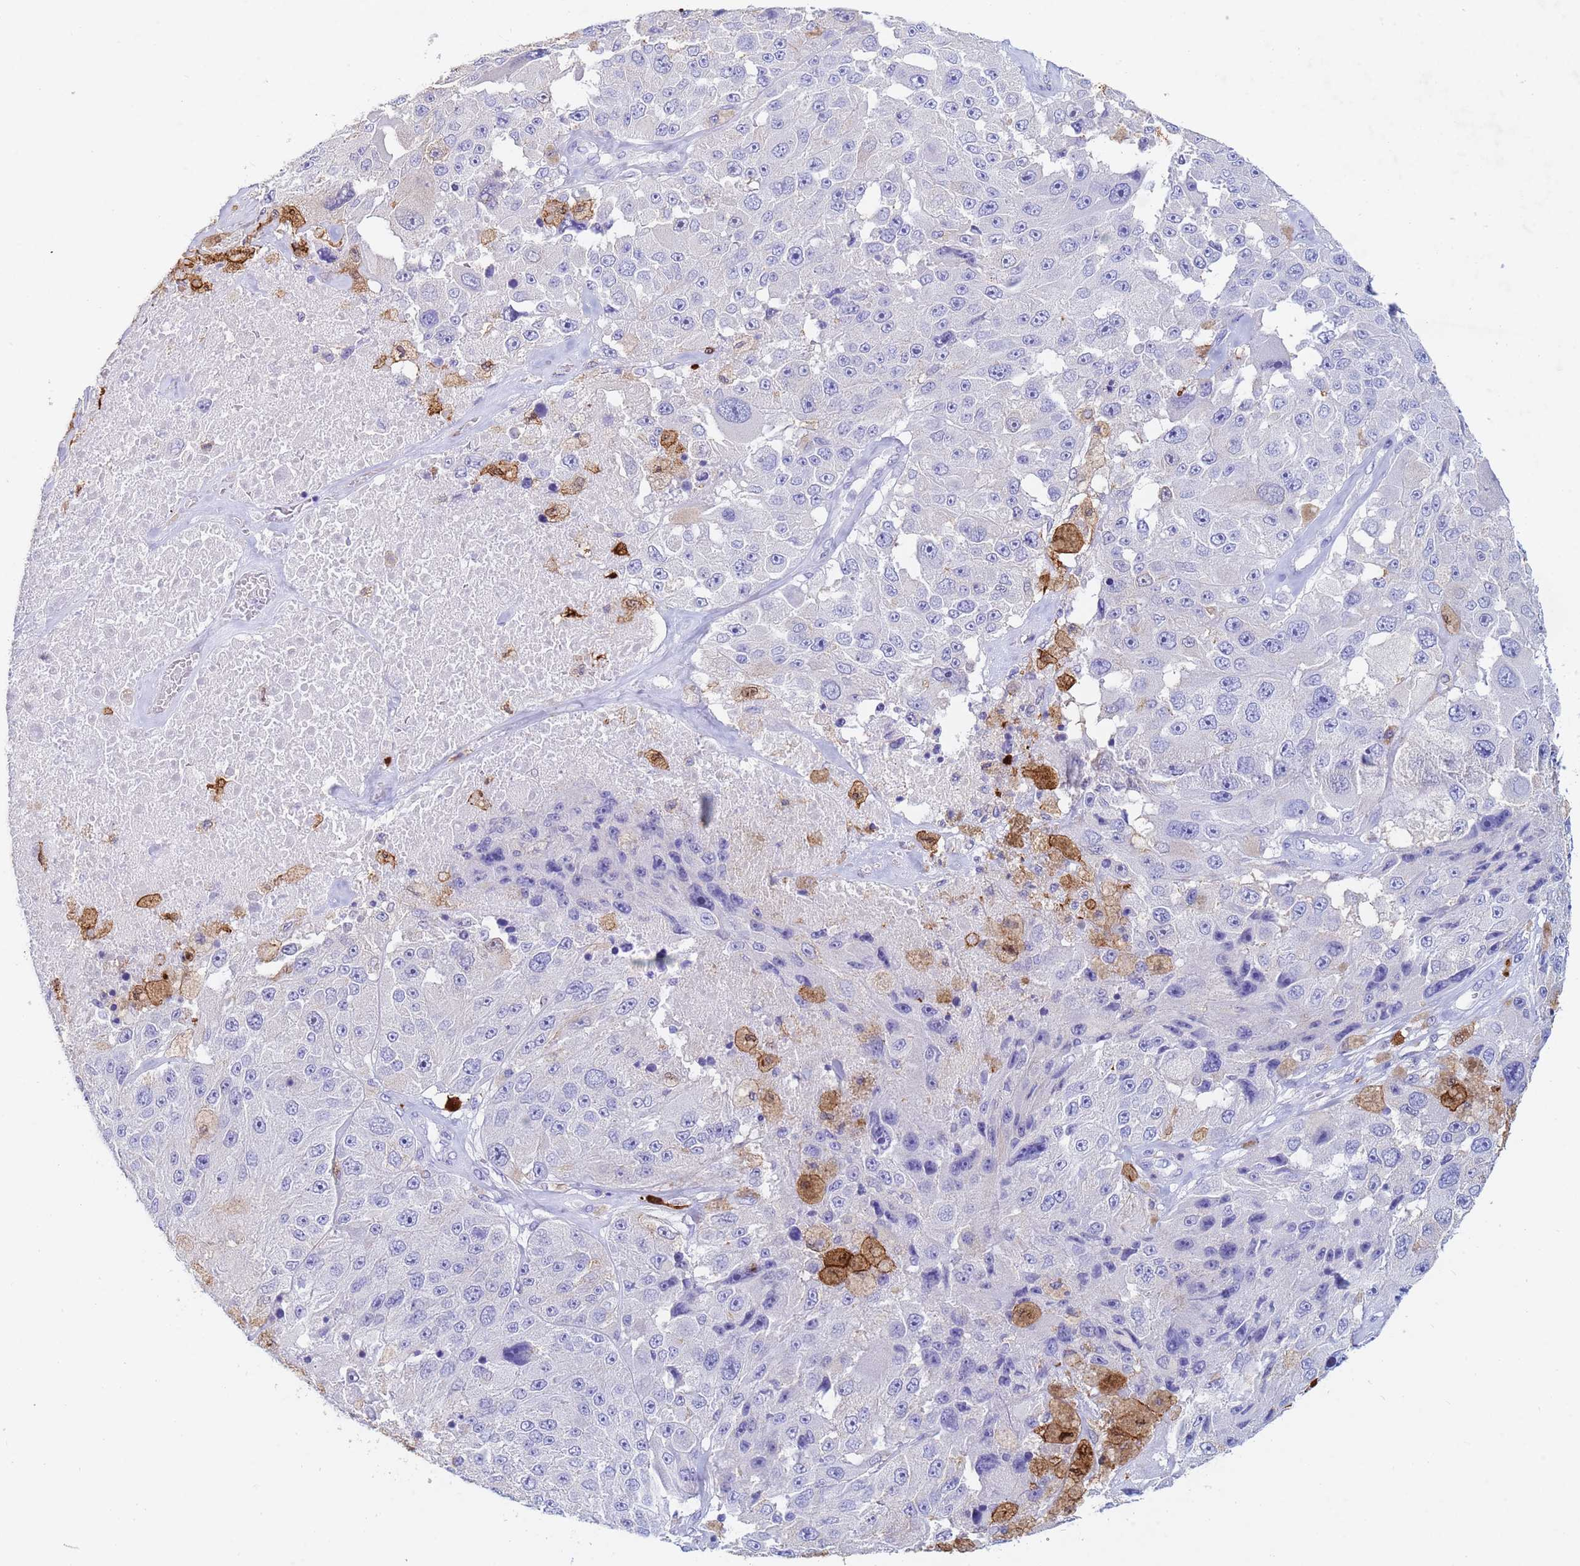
{"staining": {"intensity": "negative", "quantity": "none", "location": "none"}, "tissue": "melanoma", "cell_type": "Tumor cells", "image_type": "cancer", "snomed": [{"axis": "morphology", "description": "Malignant melanoma, Metastatic site"}, {"axis": "topography", "description": "Lymph node"}], "caption": "There is no significant positivity in tumor cells of melanoma. (DAB (3,3'-diaminobenzidine) immunohistochemistry visualized using brightfield microscopy, high magnification).", "gene": "CSTB", "patient": {"sex": "male", "age": 62}}